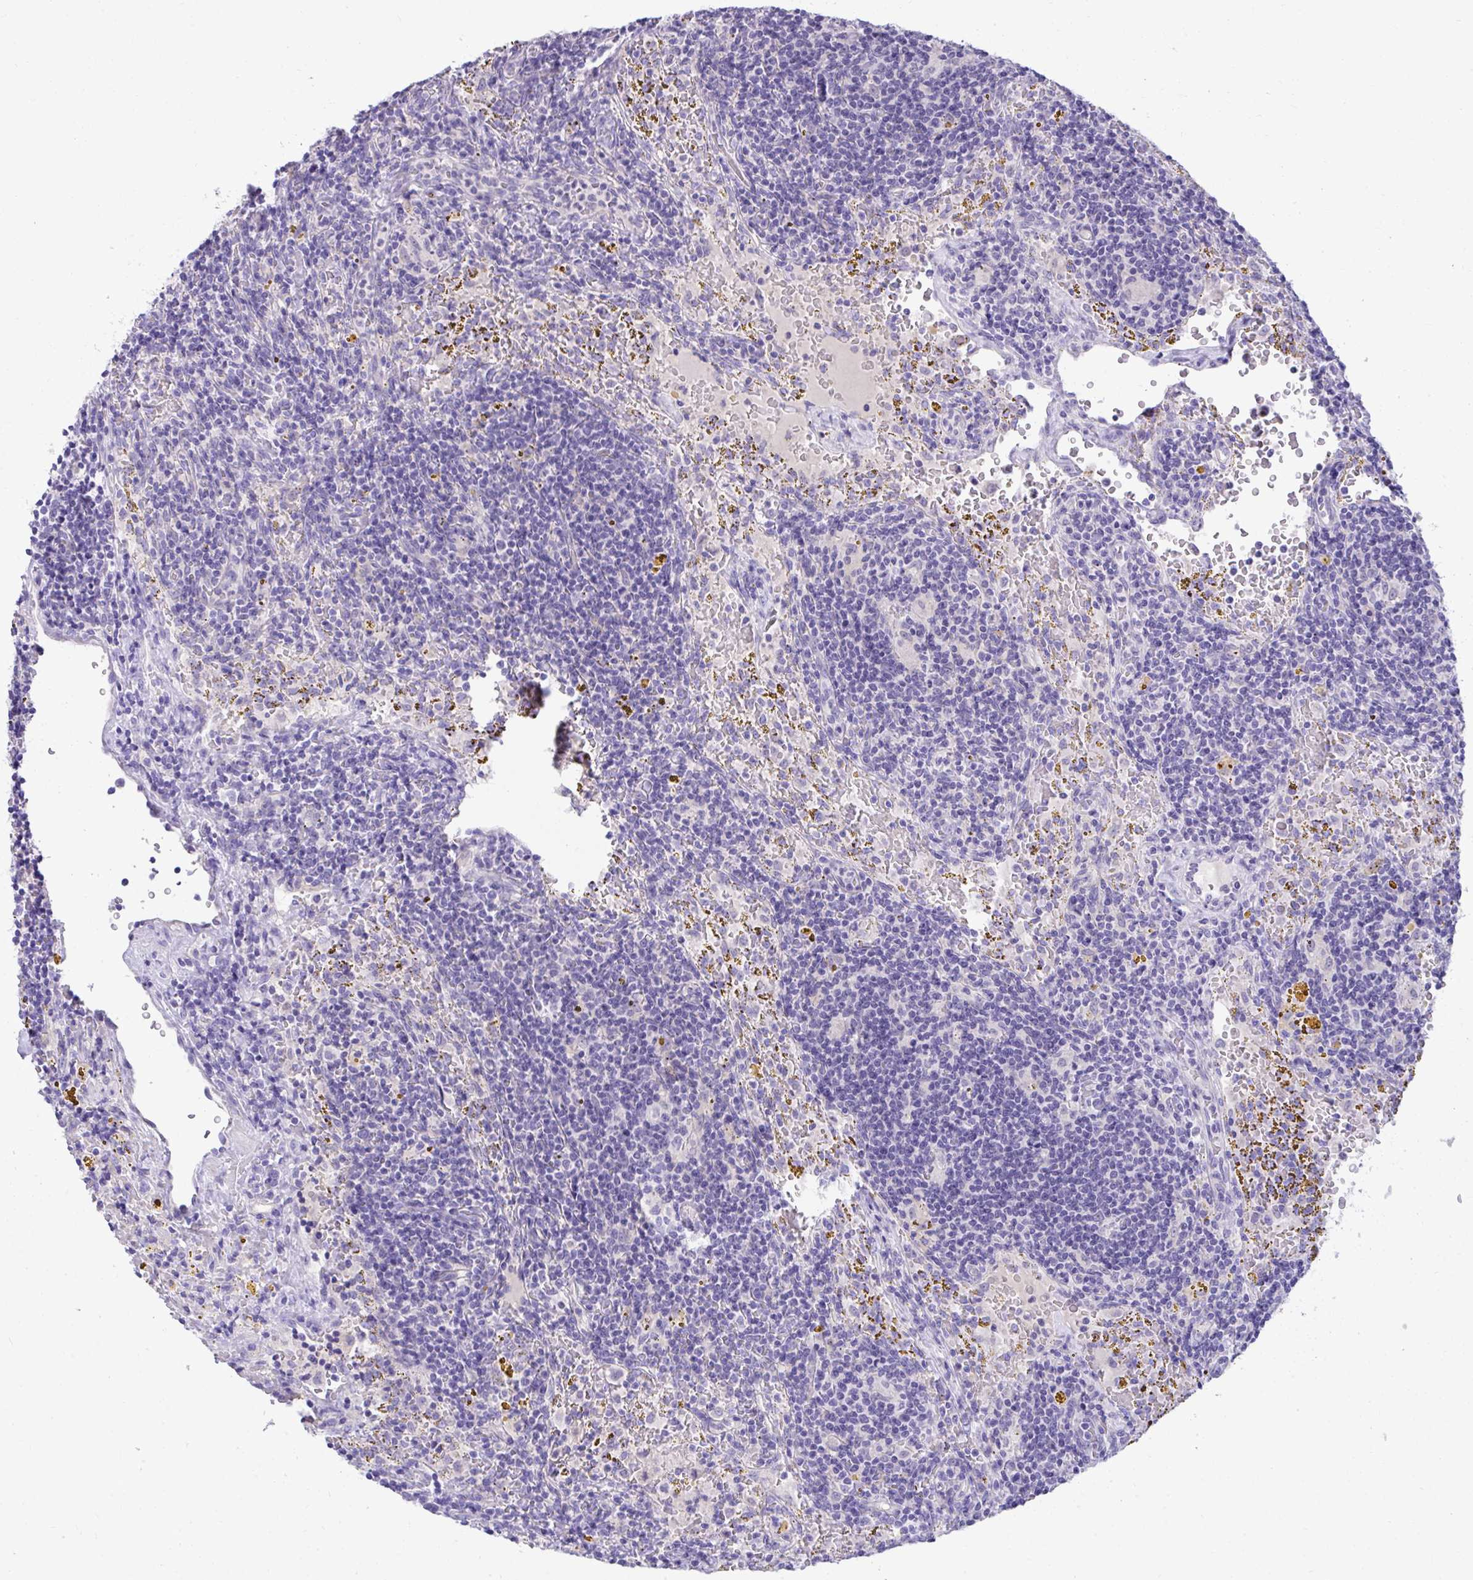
{"staining": {"intensity": "negative", "quantity": "none", "location": "none"}, "tissue": "lymphoma", "cell_type": "Tumor cells", "image_type": "cancer", "snomed": [{"axis": "morphology", "description": "Malignant lymphoma, non-Hodgkin's type, Low grade"}, {"axis": "topography", "description": "Spleen"}], "caption": "Lymphoma was stained to show a protein in brown. There is no significant positivity in tumor cells. Brightfield microscopy of IHC stained with DAB (3,3'-diaminobenzidine) (brown) and hematoxylin (blue), captured at high magnification.", "gene": "TMCO5A", "patient": {"sex": "female", "age": 70}}